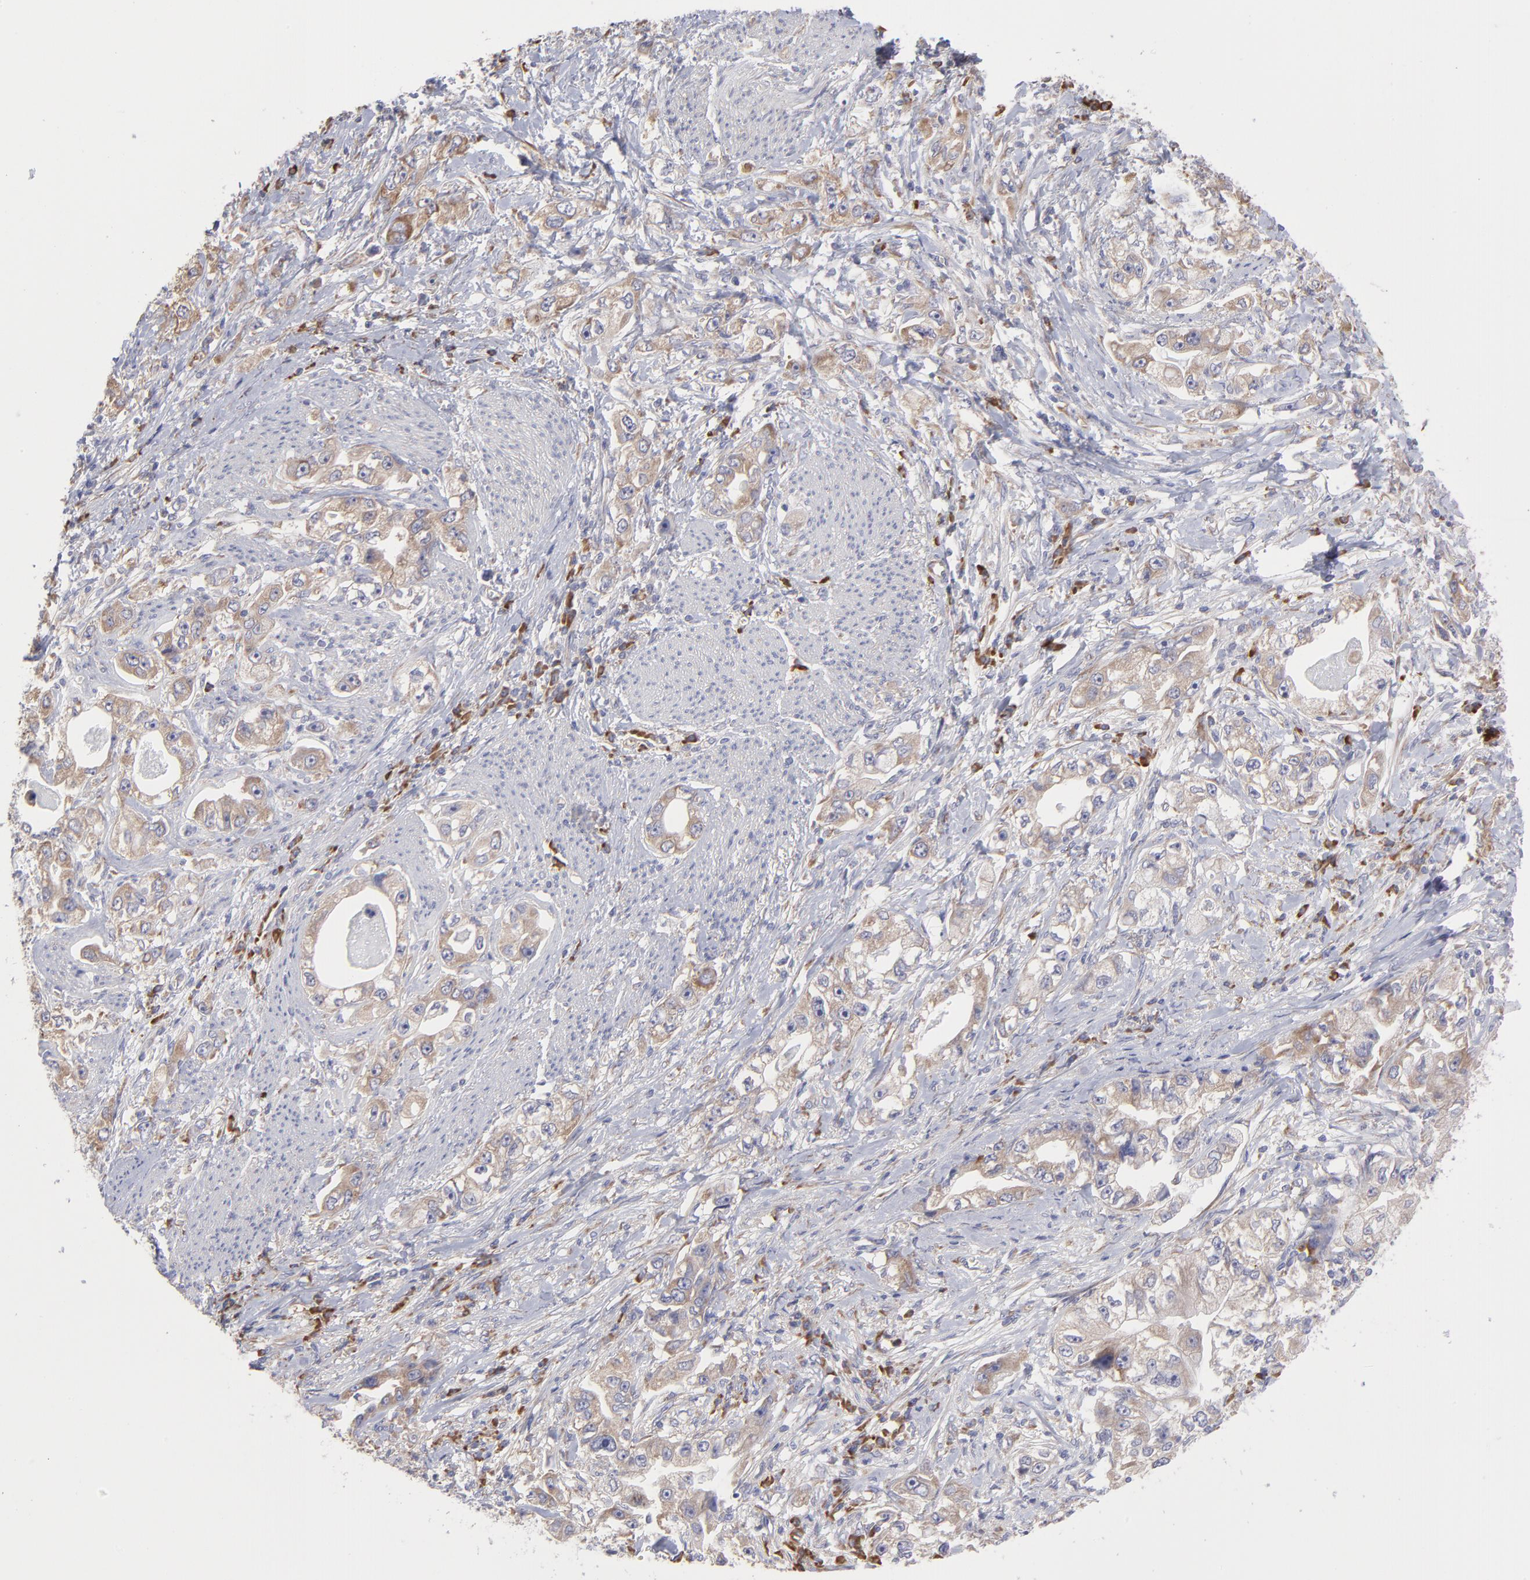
{"staining": {"intensity": "weak", "quantity": ">75%", "location": "cytoplasmic/membranous"}, "tissue": "stomach cancer", "cell_type": "Tumor cells", "image_type": "cancer", "snomed": [{"axis": "morphology", "description": "Adenocarcinoma, NOS"}, {"axis": "topography", "description": "Stomach, lower"}], "caption": "Immunohistochemistry (IHC) of stomach cancer (adenocarcinoma) shows low levels of weak cytoplasmic/membranous expression in about >75% of tumor cells.", "gene": "RPLP0", "patient": {"sex": "female", "age": 93}}